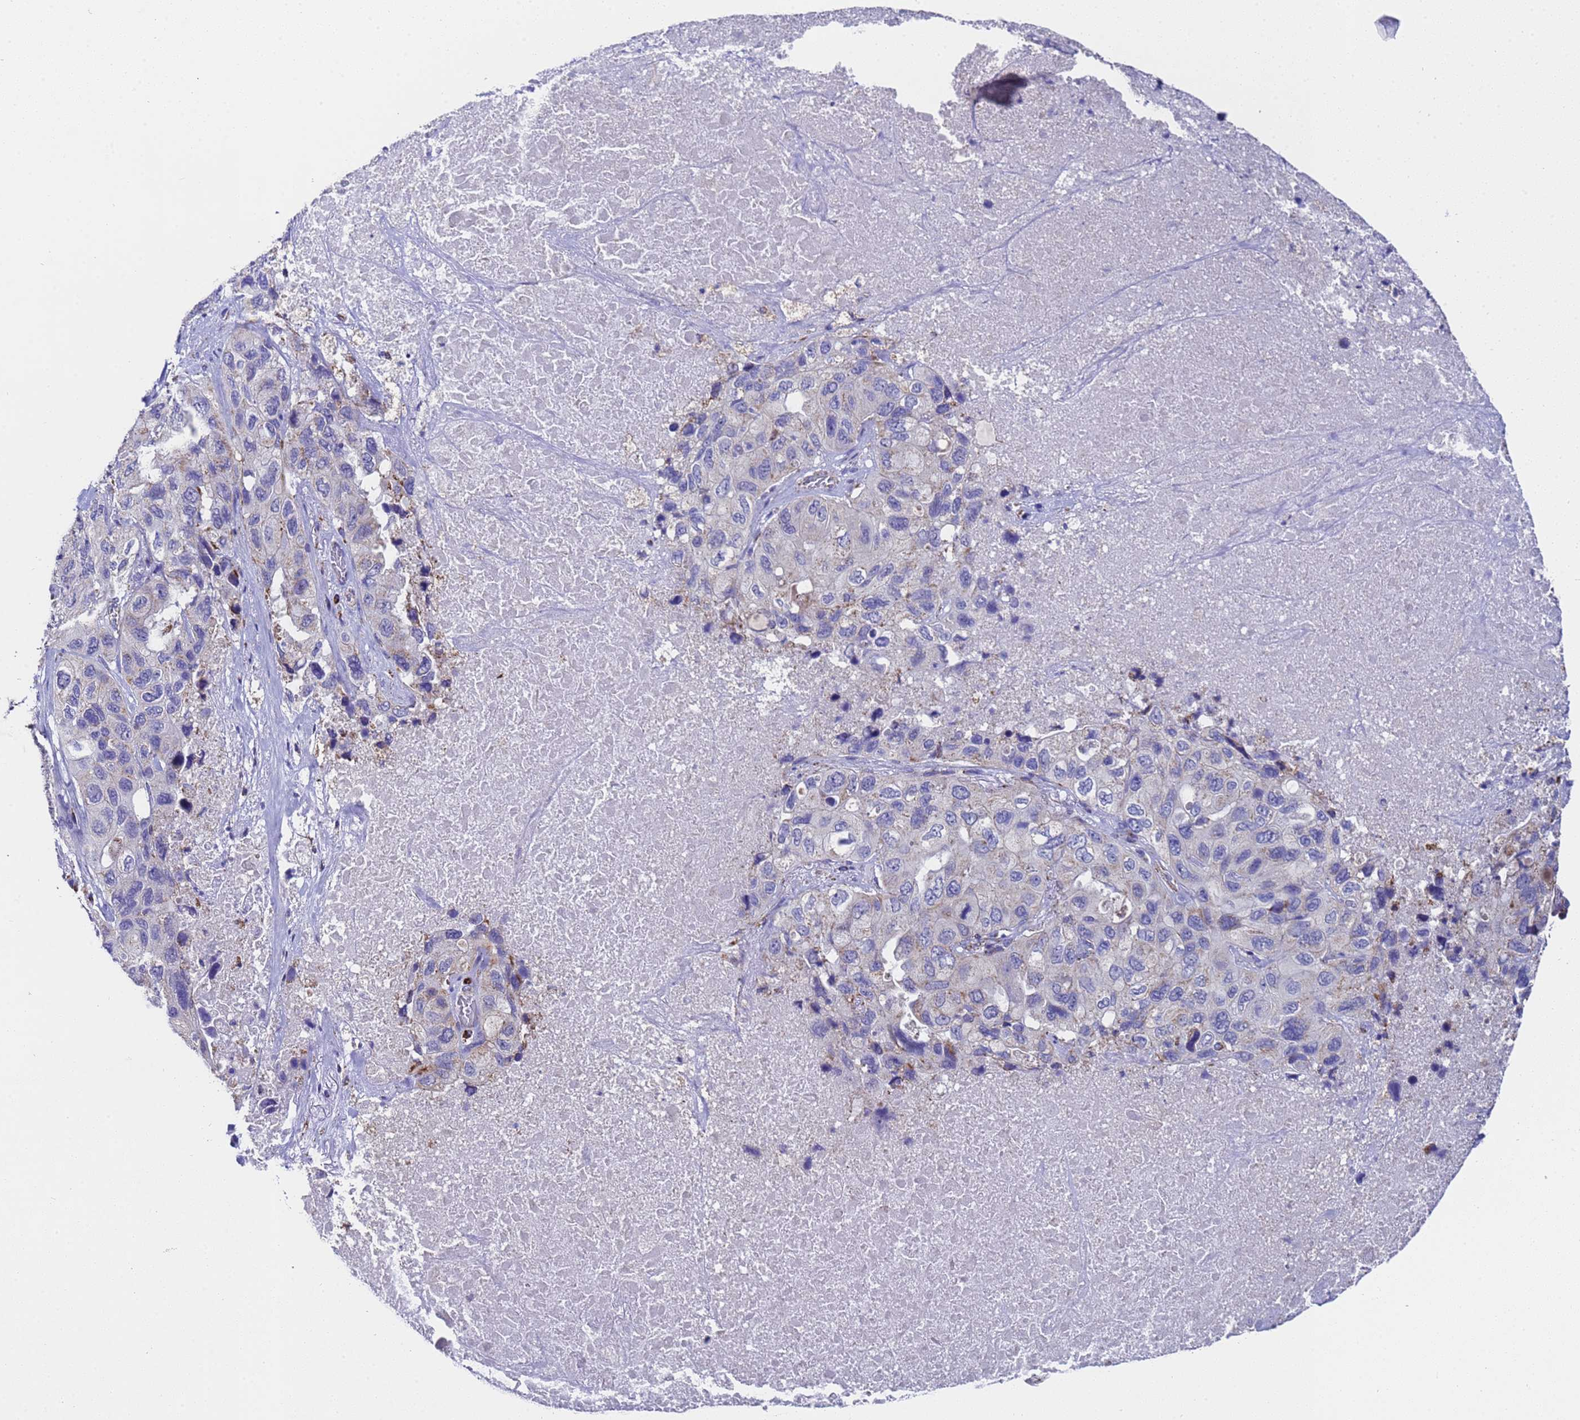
{"staining": {"intensity": "negative", "quantity": "none", "location": "none"}, "tissue": "lung cancer", "cell_type": "Tumor cells", "image_type": "cancer", "snomed": [{"axis": "morphology", "description": "Squamous cell carcinoma, NOS"}, {"axis": "topography", "description": "Lung"}], "caption": "Tumor cells are negative for protein expression in human squamous cell carcinoma (lung). (DAB IHC visualized using brightfield microscopy, high magnification).", "gene": "MRPS12", "patient": {"sex": "female", "age": 73}}